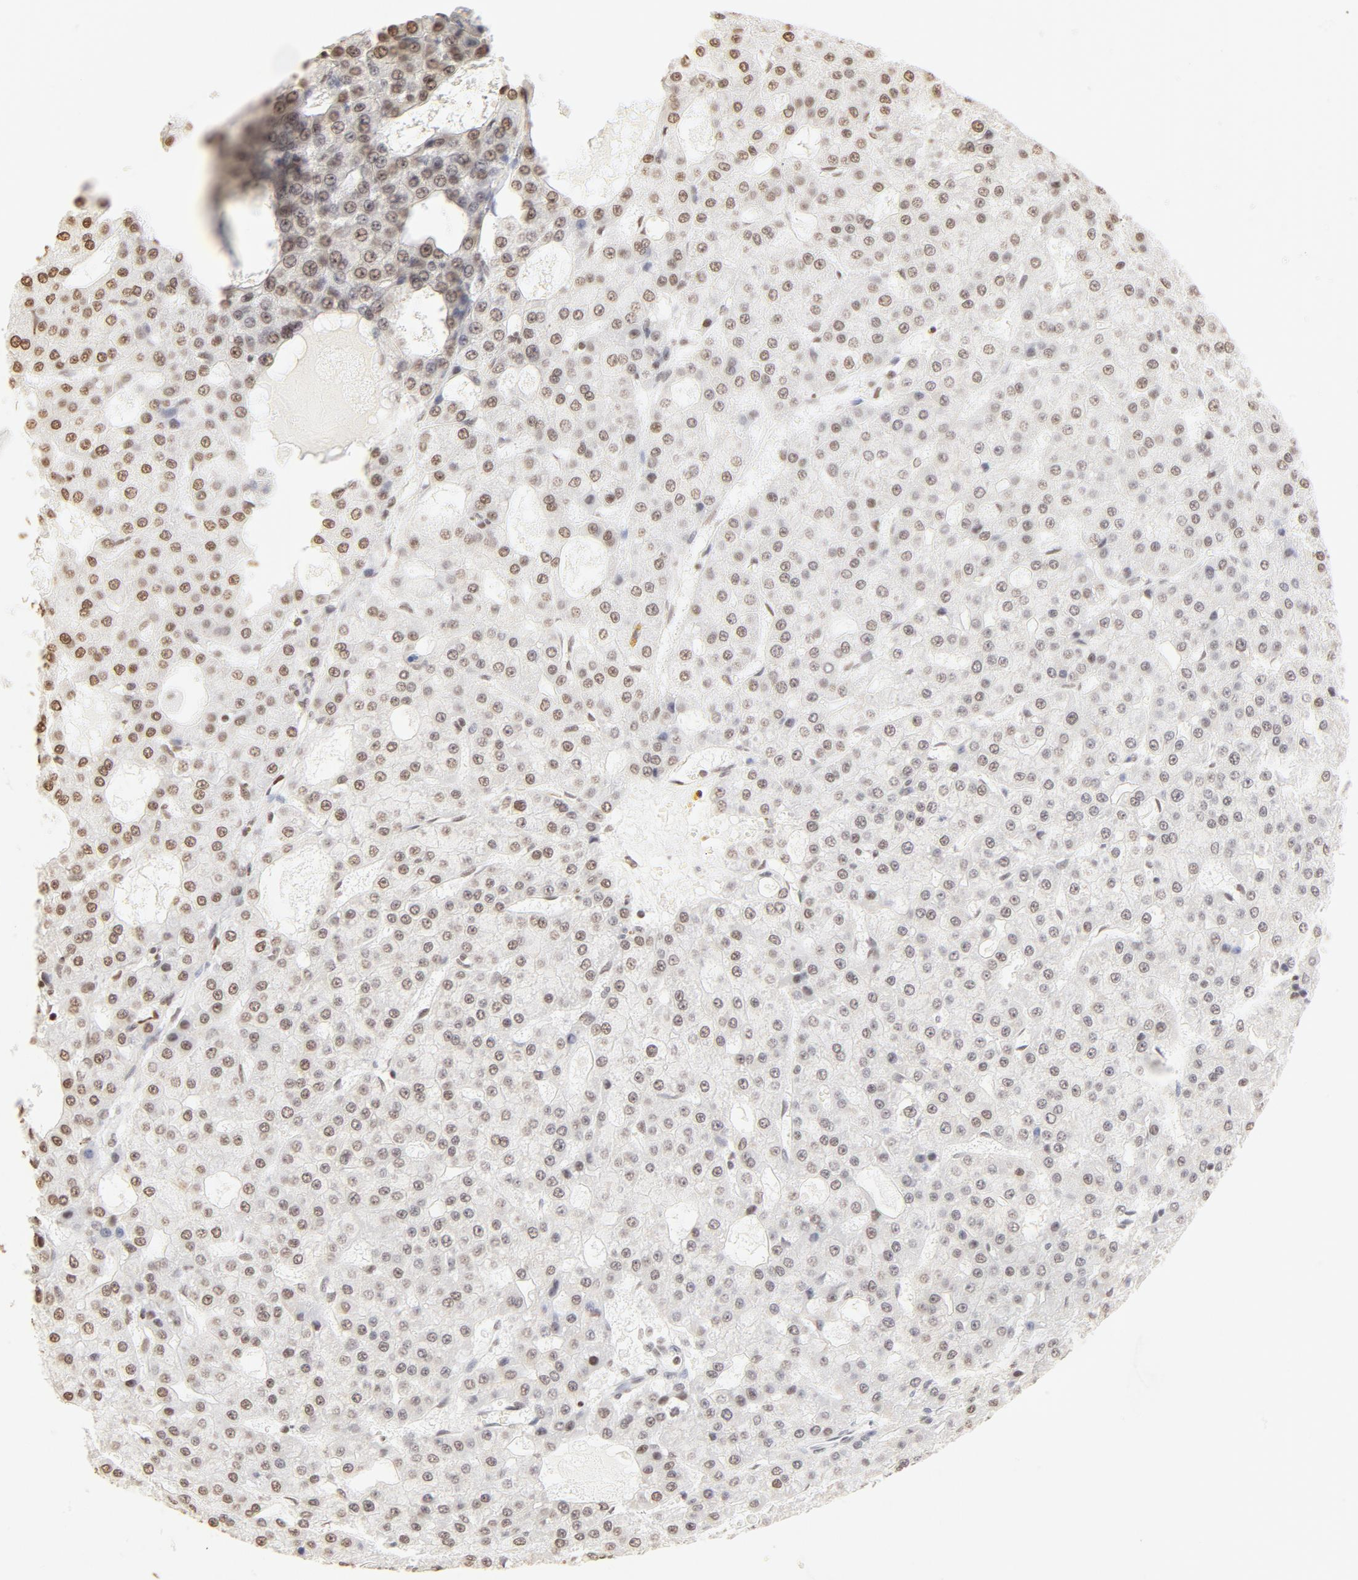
{"staining": {"intensity": "weak", "quantity": "25%-75%", "location": "cytoplasmic/membranous,nuclear"}, "tissue": "liver cancer", "cell_type": "Tumor cells", "image_type": "cancer", "snomed": [{"axis": "morphology", "description": "Carcinoma, Hepatocellular, NOS"}, {"axis": "topography", "description": "Liver"}], "caption": "There is low levels of weak cytoplasmic/membranous and nuclear staining in tumor cells of liver cancer, as demonstrated by immunohistochemical staining (brown color).", "gene": "ZNF540", "patient": {"sex": "male", "age": 47}}